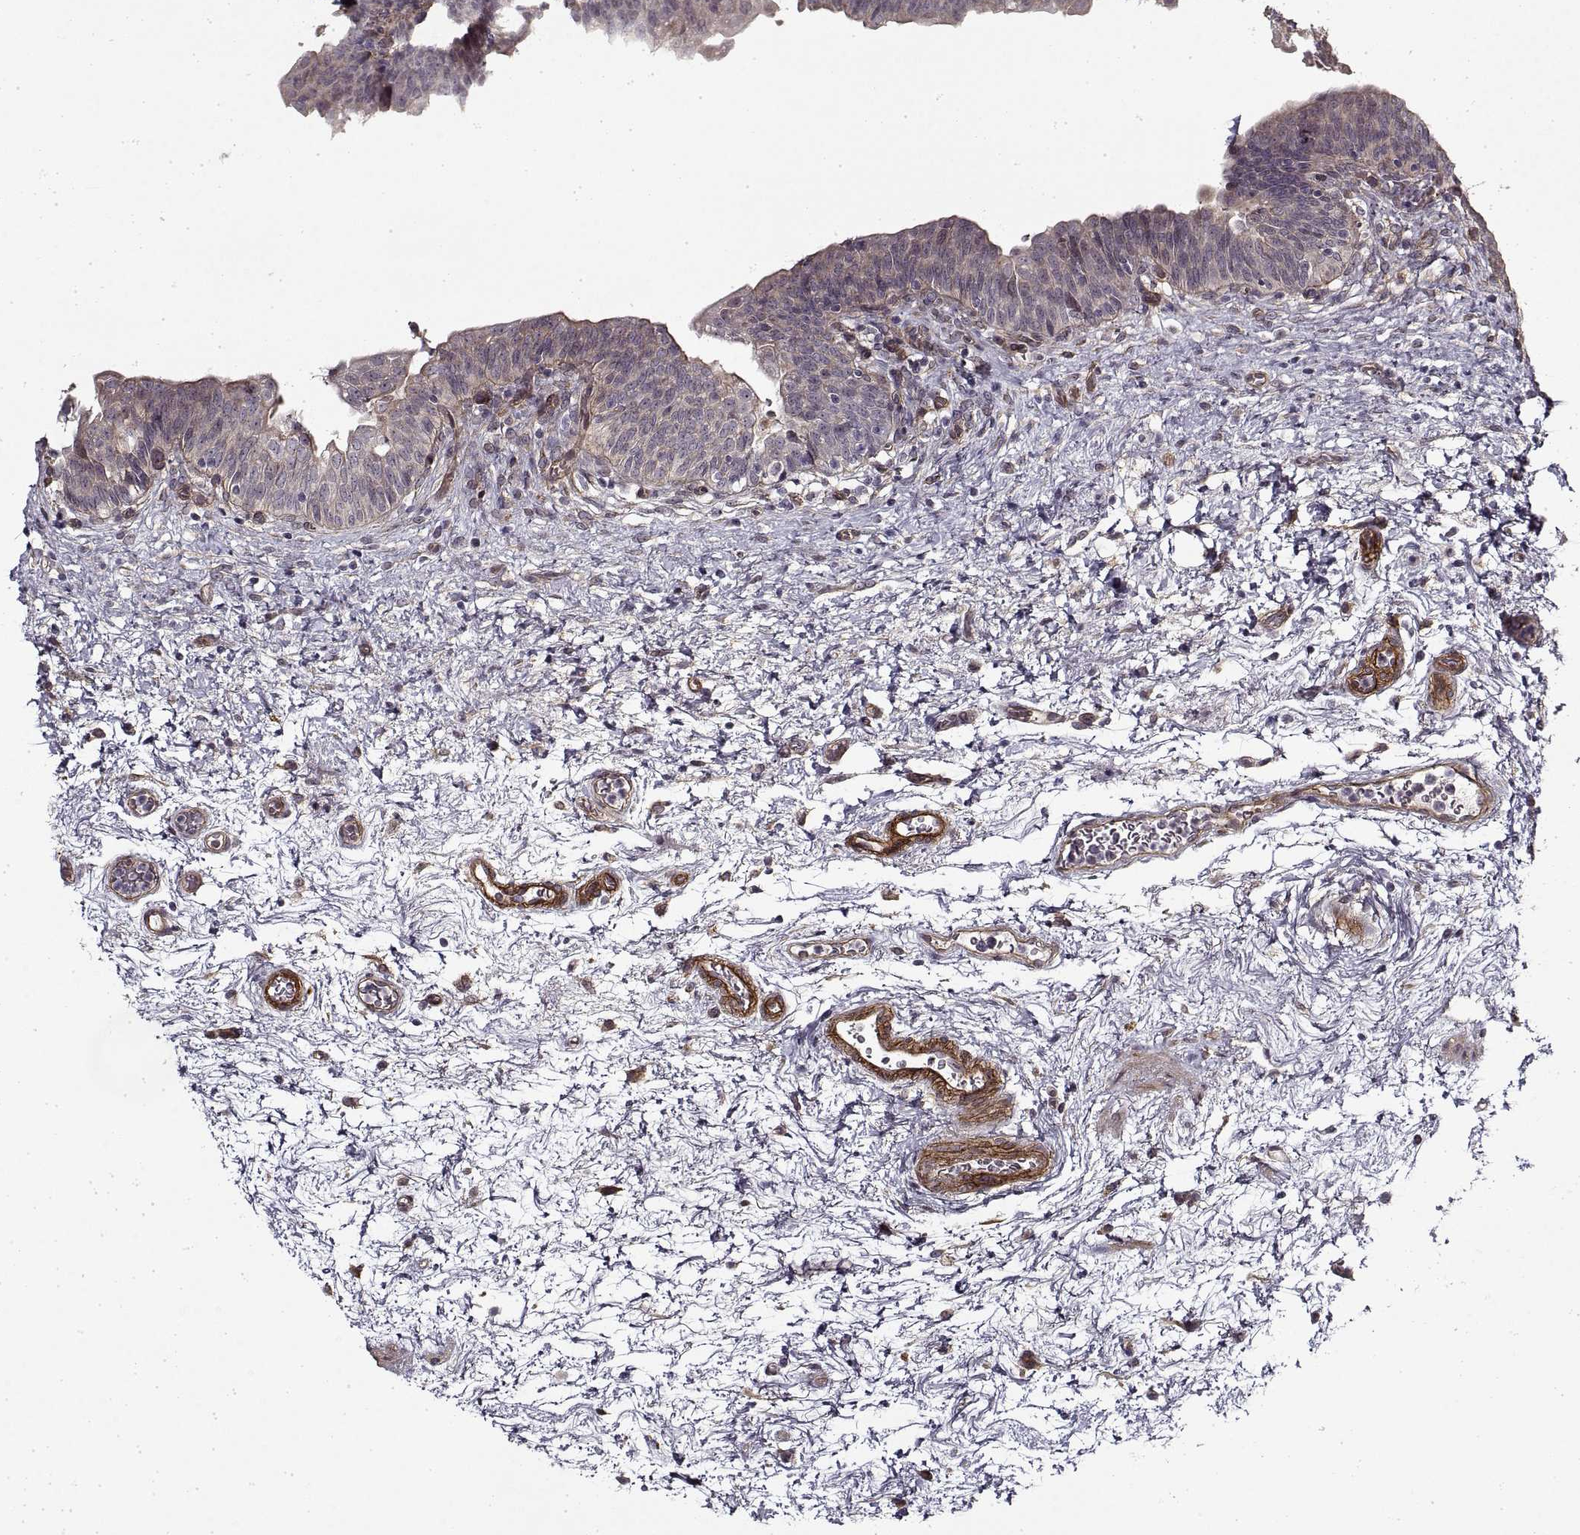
{"staining": {"intensity": "negative", "quantity": "none", "location": "none"}, "tissue": "urinary bladder", "cell_type": "Urothelial cells", "image_type": "normal", "snomed": [{"axis": "morphology", "description": "Normal tissue, NOS"}, {"axis": "topography", "description": "Urinary bladder"}], "caption": "IHC image of normal urinary bladder: urinary bladder stained with DAB (3,3'-diaminobenzidine) demonstrates no significant protein expression in urothelial cells.", "gene": "LAMB2", "patient": {"sex": "male", "age": 69}}